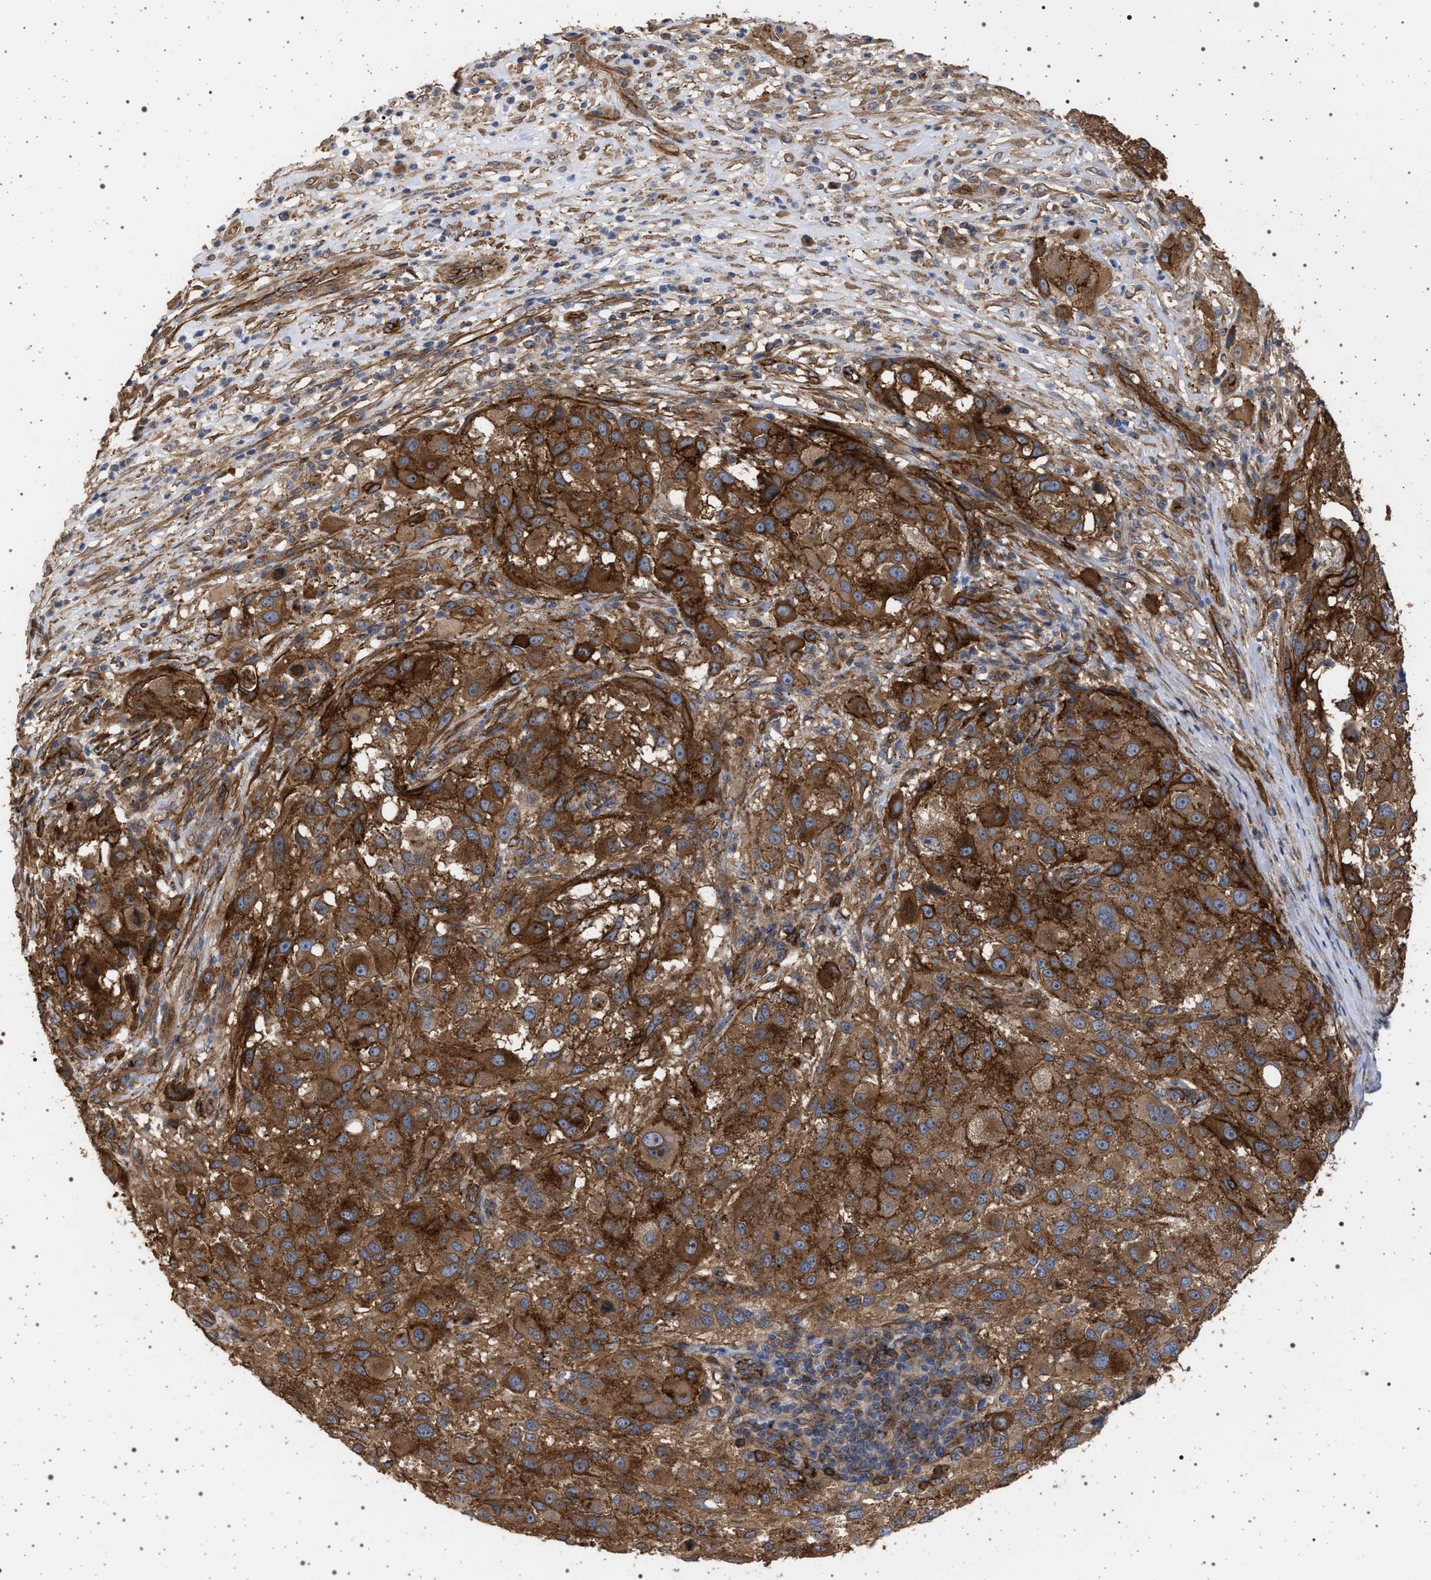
{"staining": {"intensity": "strong", "quantity": ">75%", "location": "cytoplasmic/membranous"}, "tissue": "melanoma", "cell_type": "Tumor cells", "image_type": "cancer", "snomed": [{"axis": "morphology", "description": "Necrosis, NOS"}, {"axis": "morphology", "description": "Malignant melanoma, NOS"}, {"axis": "topography", "description": "Skin"}], "caption": "Strong cytoplasmic/membranous protein positivity is seen in approximately >75% of tumor cells in melanoma.", "gene": "IFT20", "patient": {"sex": "female", "age": 87}}